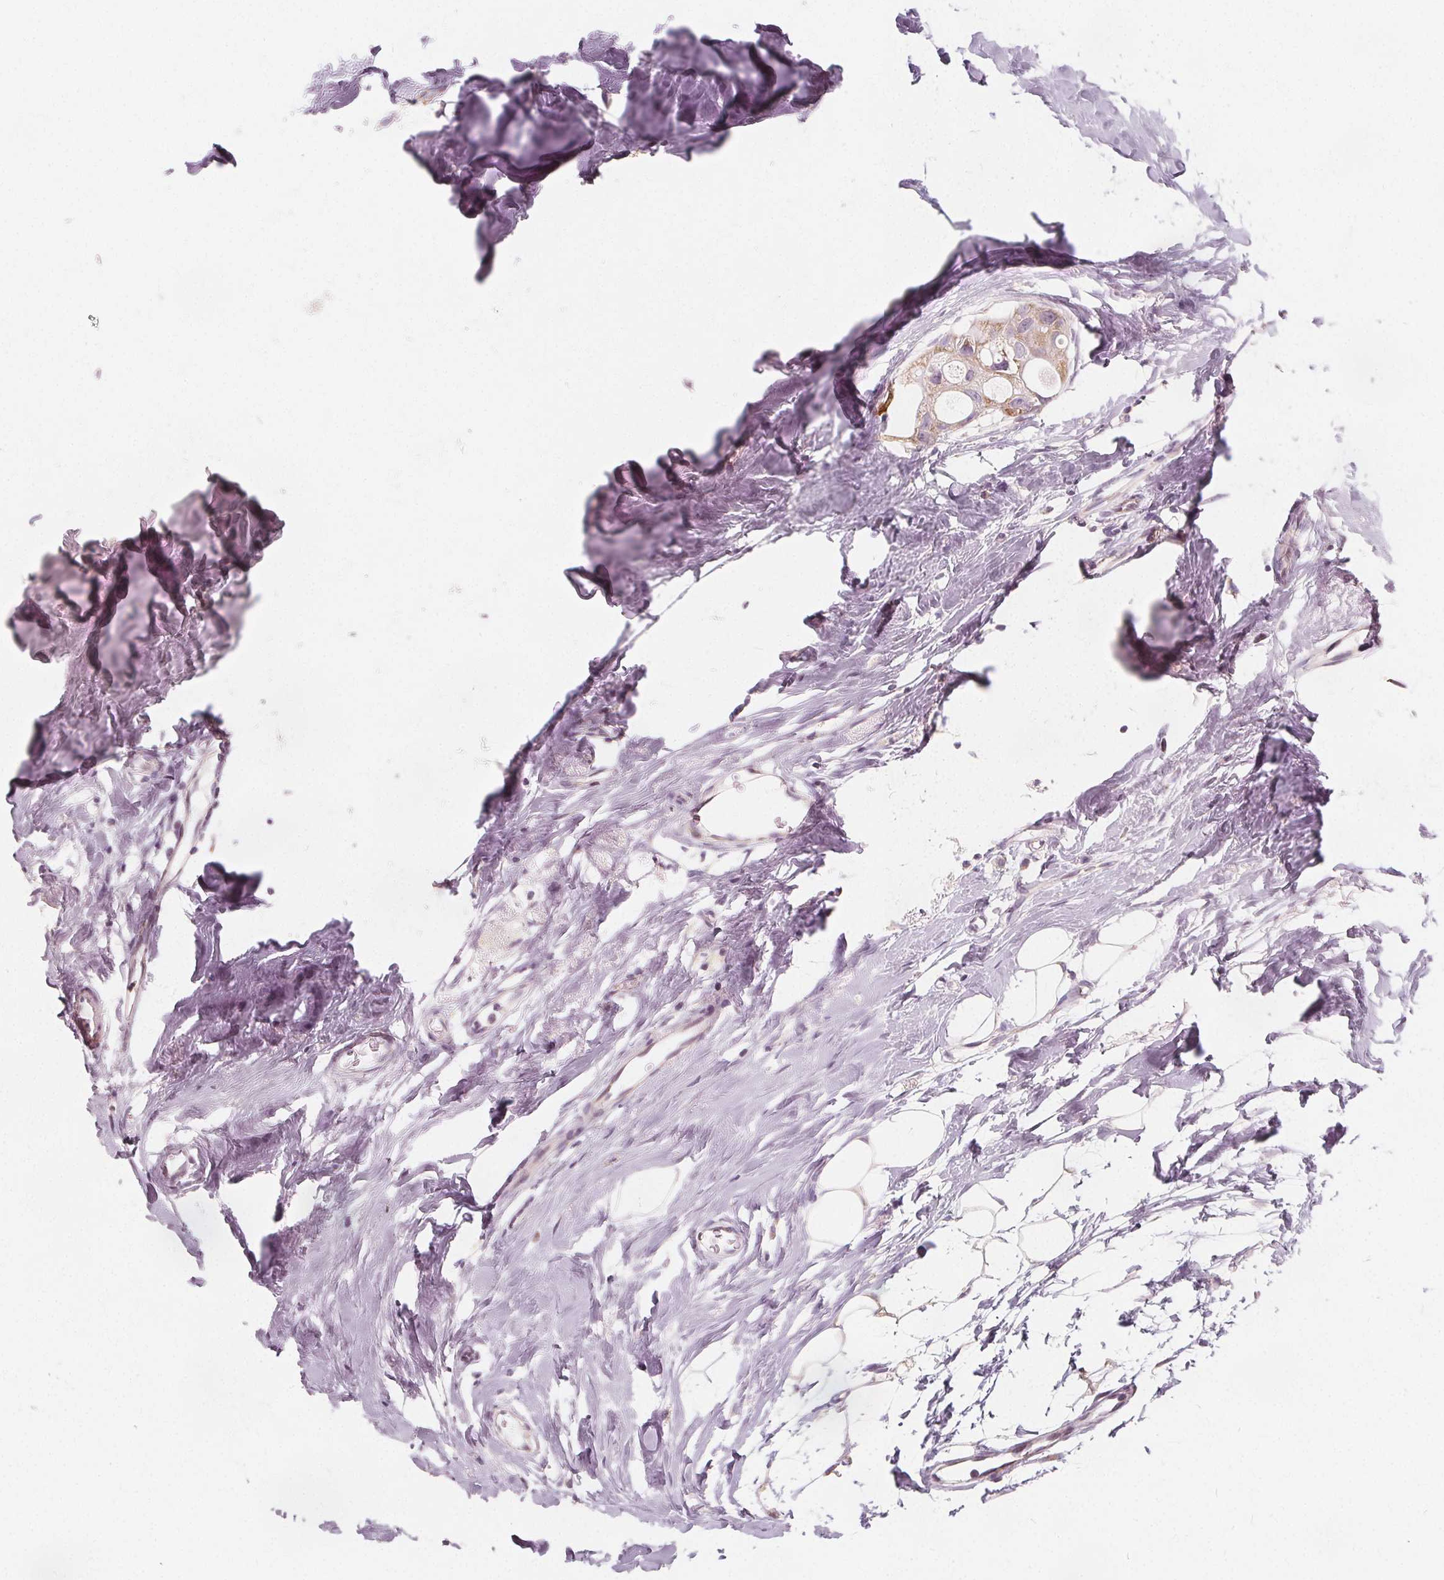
{"staining": {"intensity": "moderate", "quantity": ">75%", "location": "cytoplasmic/membranous"}, "tissue": "breast cancer", "cell_type": "Tumor cells", "image_type": "cancer", "snomed": [{"axis": "morphology", "description": "Duct carcinoma"}, {"axis": "topography", "description": "Breast"}], "caption": "Immunohistochemistry (DAB (3,3'-diaminobenzidine)) staining of breast invasive ductal carcinoma displays moderate cytoplasmic/membranous protein expression in about >75% of tumor cells. (brown staining indicates protein expression, while blue staining denotes nuclei).", "gene": "NUP210L", "patient": {"sex": "female", "age": 43}}